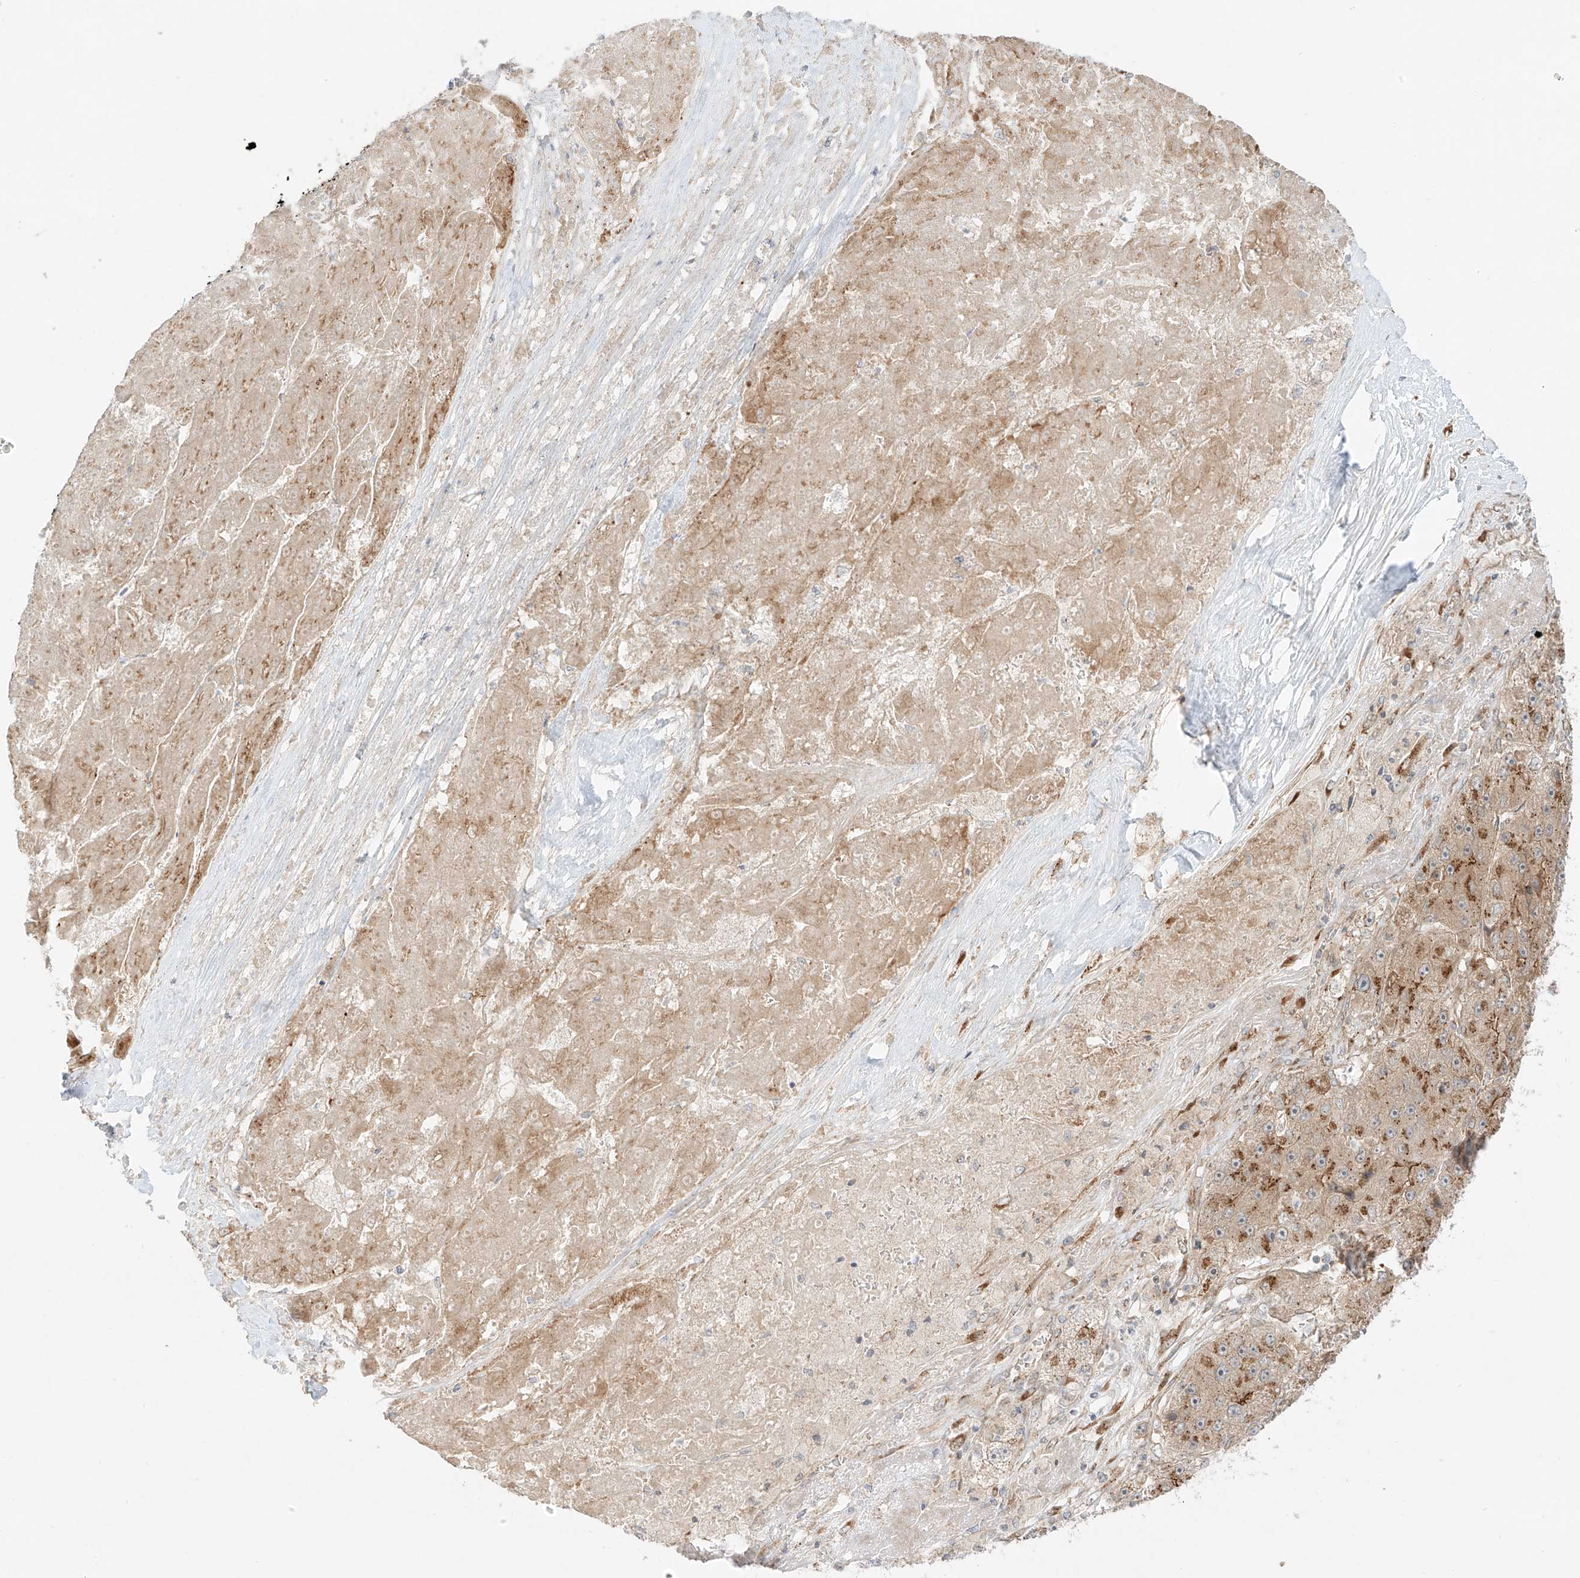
{"staining": {"intensity": "moderate", "quantity": "25%-75%", "location": "cytoplasmic/membranous"}, "tissue": "liver cancer", "cell_type": "Tumor cells", "image_type": "cancer", "snomed": [{"axis": "morphology", "description": "Carcinoma, Hepatocellular, NOS"}, {"axis": "topography", "description": "Liver"}], "caption": "Moderate cytoplasmic/membranous protein positivity is appreciated in about 25%-75% of tumor cells in hepatocellular carcinoma (liver). (brown staining indicates protein expression, while blue staining denotes nuclei).", "gene": "ZNF287", "patient": {"sex": "female", "age": 73}}